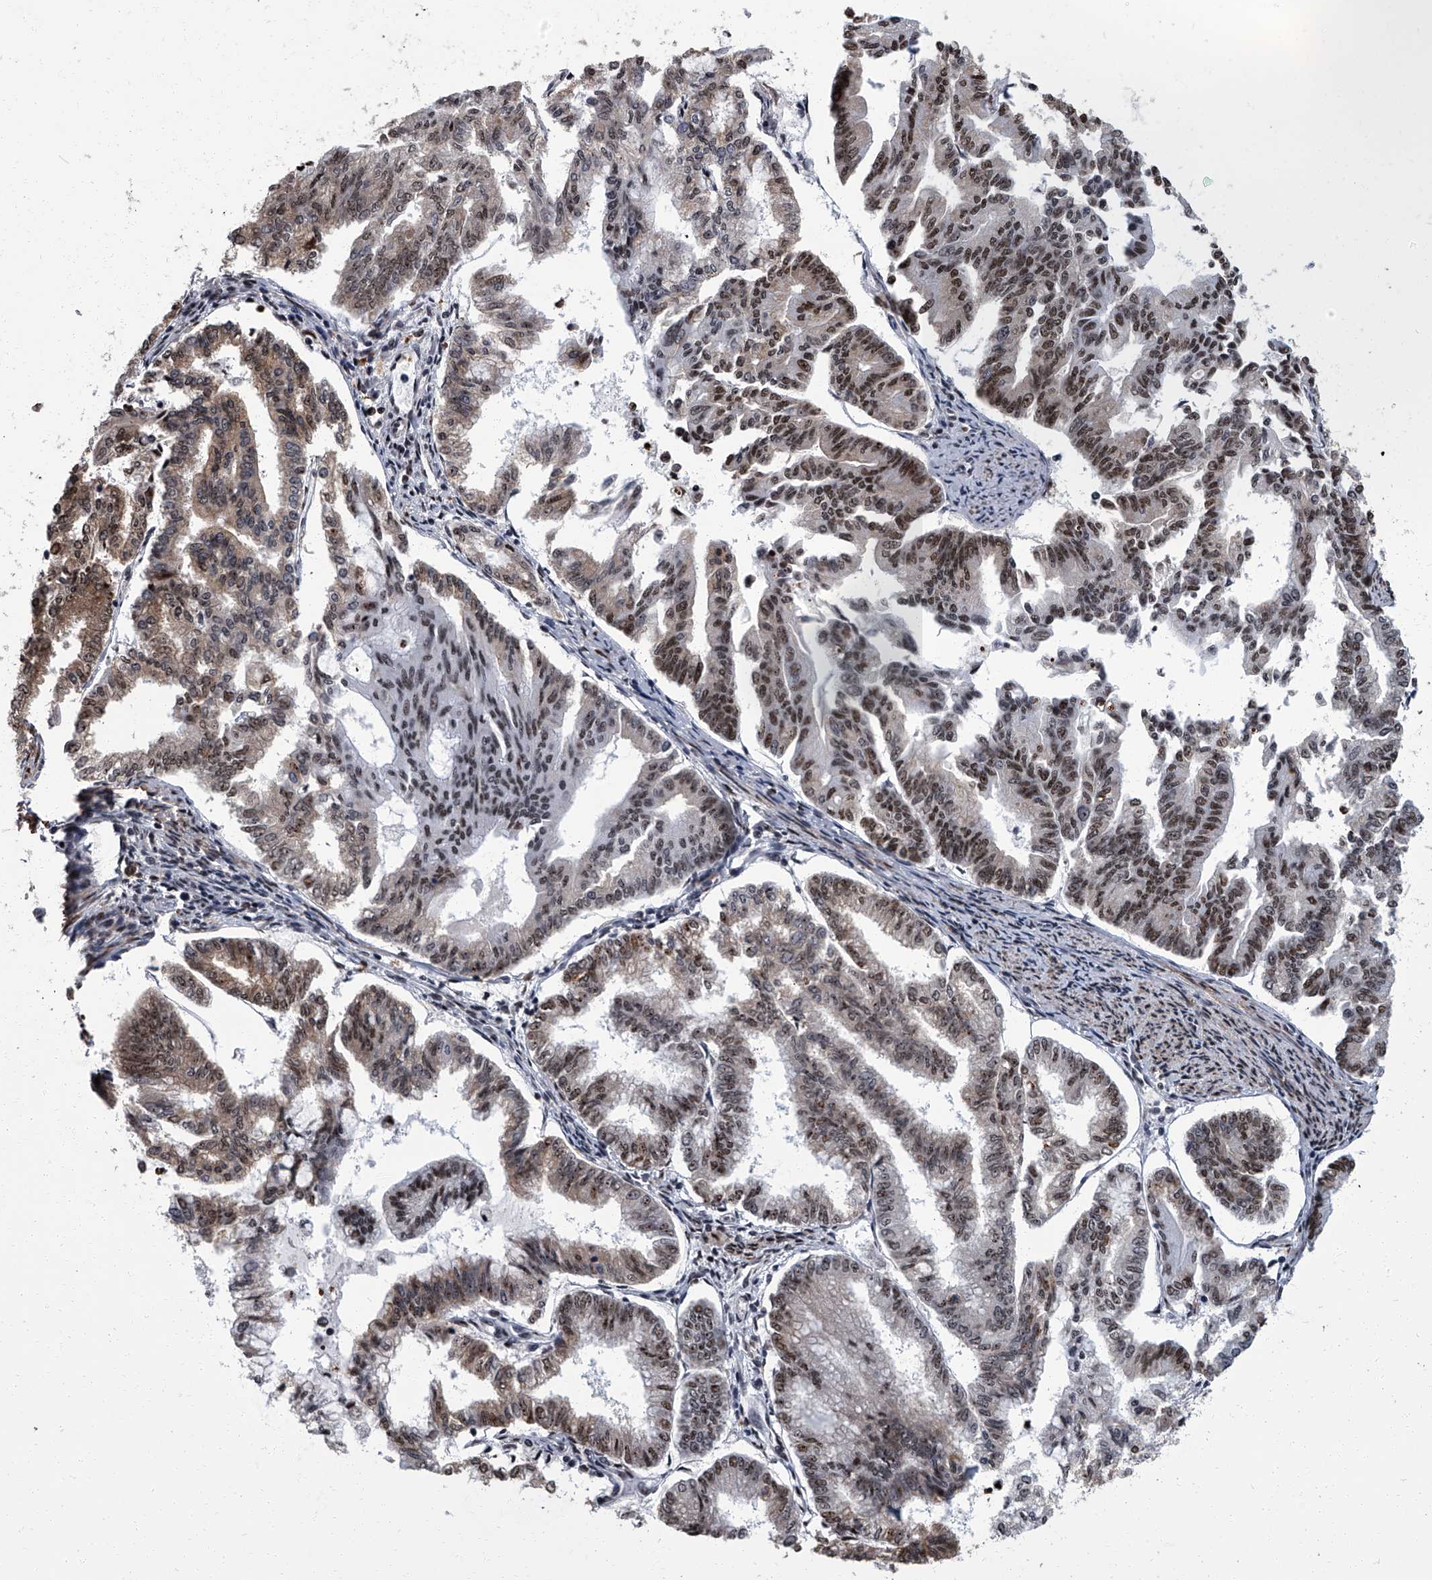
{"staining": {"intensity": "moderate", "quantity": ">75%", "location": "nuclear"}, "tissue": "endometrial cancer", "cell_type": "Tumor cells", "image_type": "cancer", "snomed": [{"axis": "morphology", "description": "Adenocarcinoma, NOS"}, {"axis": "topography", "description": "Endometrium"}], "caption": "Immunohistochemical staining of human endometrial cancer exhibits medium levels of moderate nuclear protein expression in approximately >75% of tumor cells. (IHC, brightfield microscopy, high magnification).", "gene": "ZNF518B", "patient": {"sex": "female", "age": 79}}